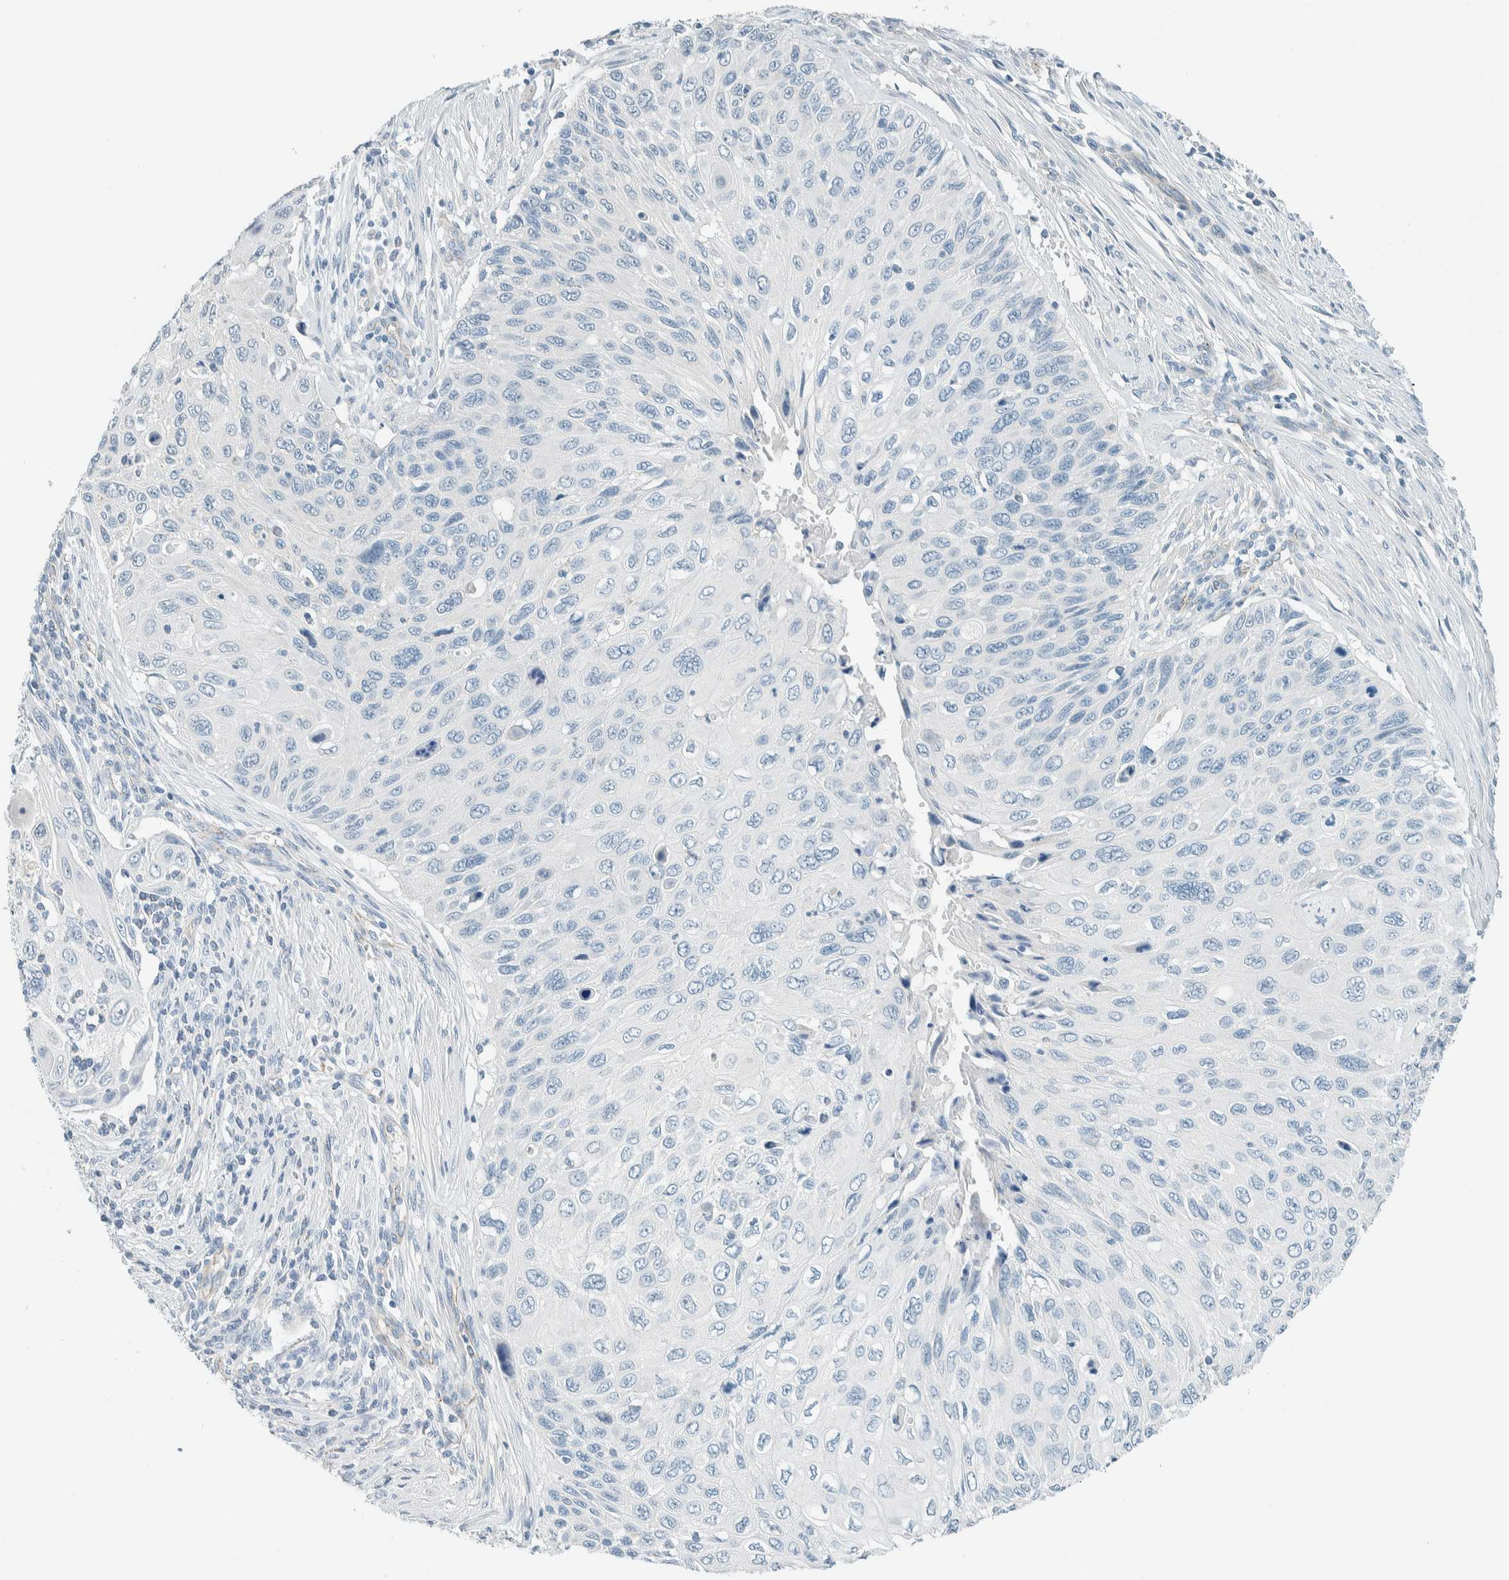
{"staining": {"intensity": "negative", "quantity": "none", "location": "none"}, "tissue": "cervical cancer", "cell_type": "Tumor cells", "image_type": "cancer", "snomed": [{"axis": "morphology", "description": "Squamous cell carcinoma, NOS"}, {"axis": "topography", "description": "Cervix"}], "caption": "Immunohistochemical staining of cervical squamous cell carcinoma displays no significant positivity in tumor cells.", "gene": "SLFN12", "patient": {"sex": "female", "age": 70}}